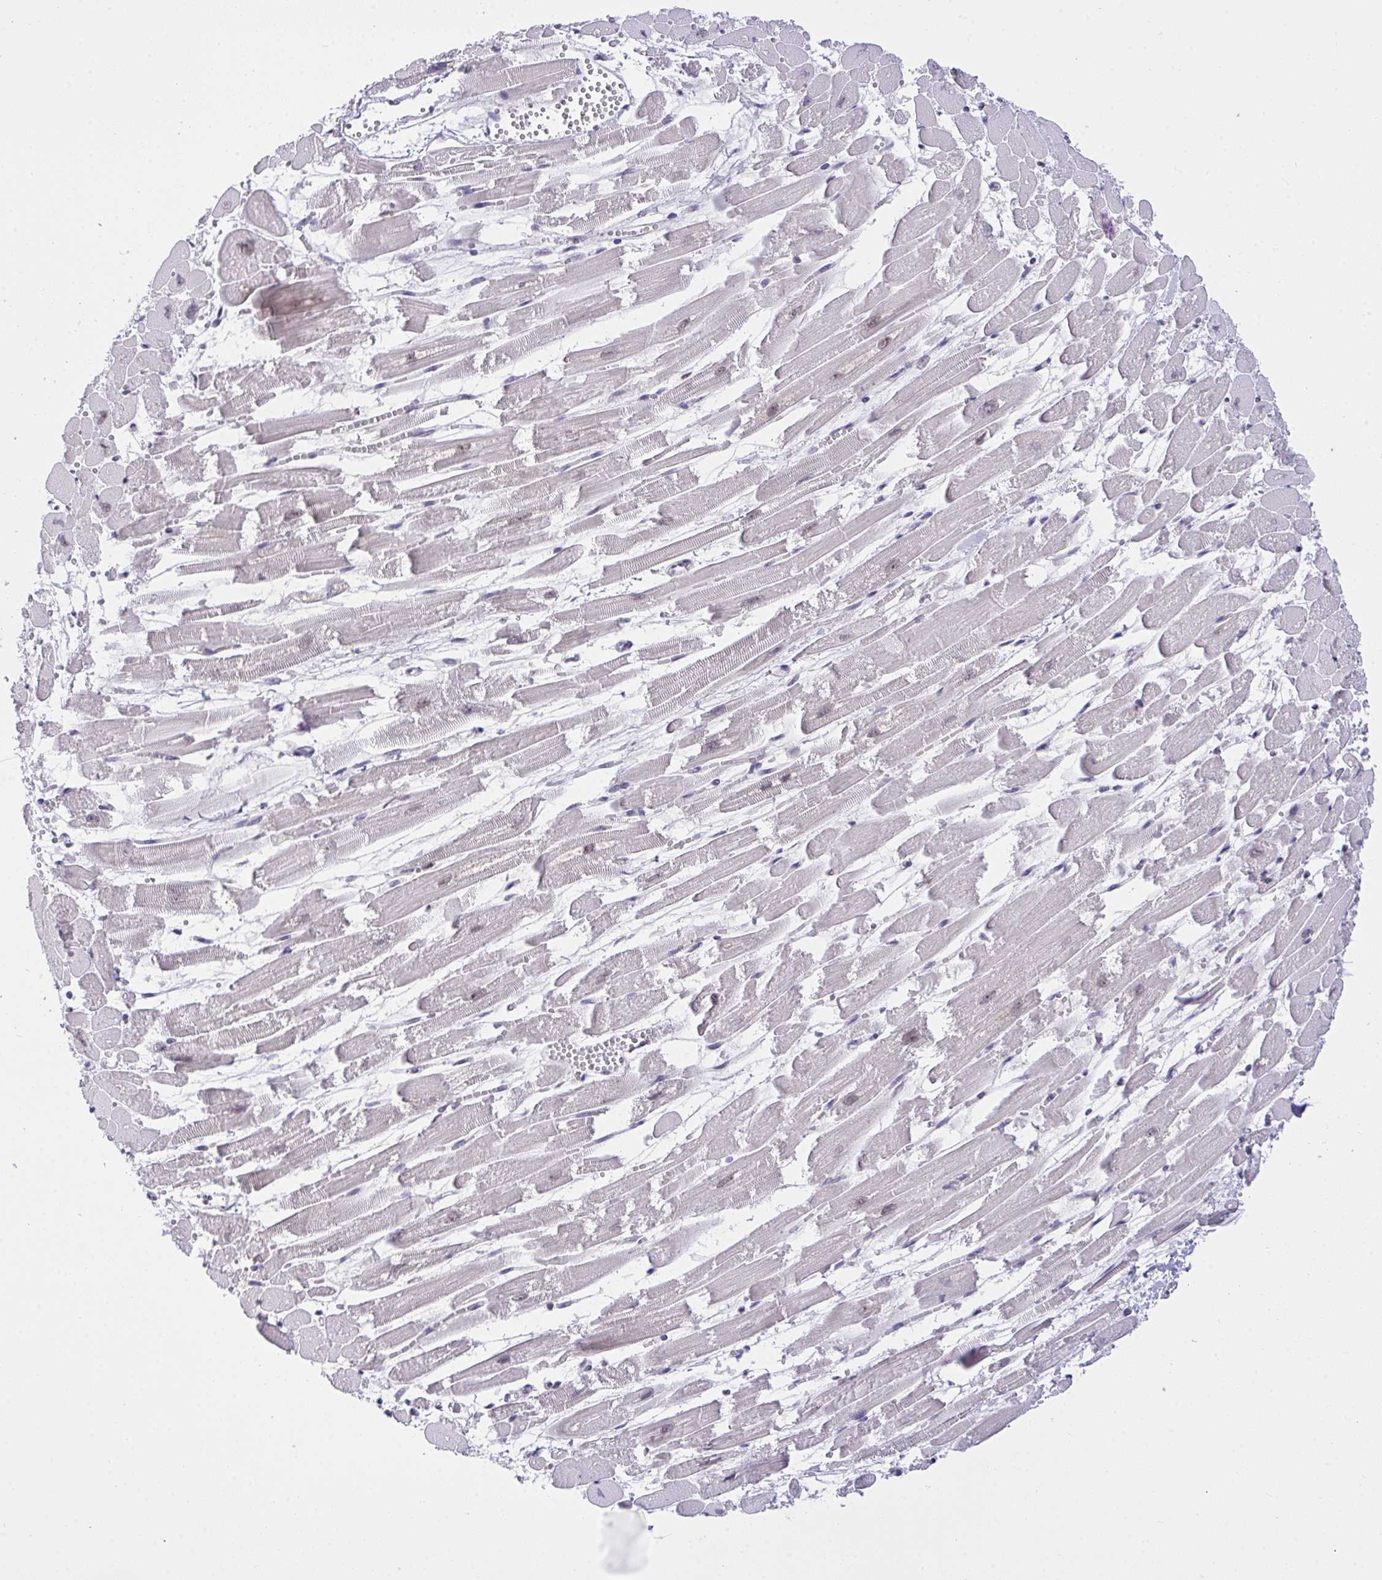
{"staining": {"intensity": "weak", "quantity": "<25%", "location": "cytoplasmic/membranous,nuclear"}, "tissue": "heart muscle", "cell_type": "Cardiomyocytes", "image_type": "normal", "snomed": [{"axis": "morphology", "description": "Normal tissue, NOS"}, {"axis": "topography", "description": "Heart"}], "caption": "Immunohistochemistry (IHC) micrograph of benign human heart muscle stained for a protein (brown), which displays no expression in cardiomyocytes. Brightfield microscopy of IHC stained with DAB (brown) and hematoxylin (blue), captured at high magnification.", "gene": "RFC4", "patient": {"sex": "female", "age": 52}}